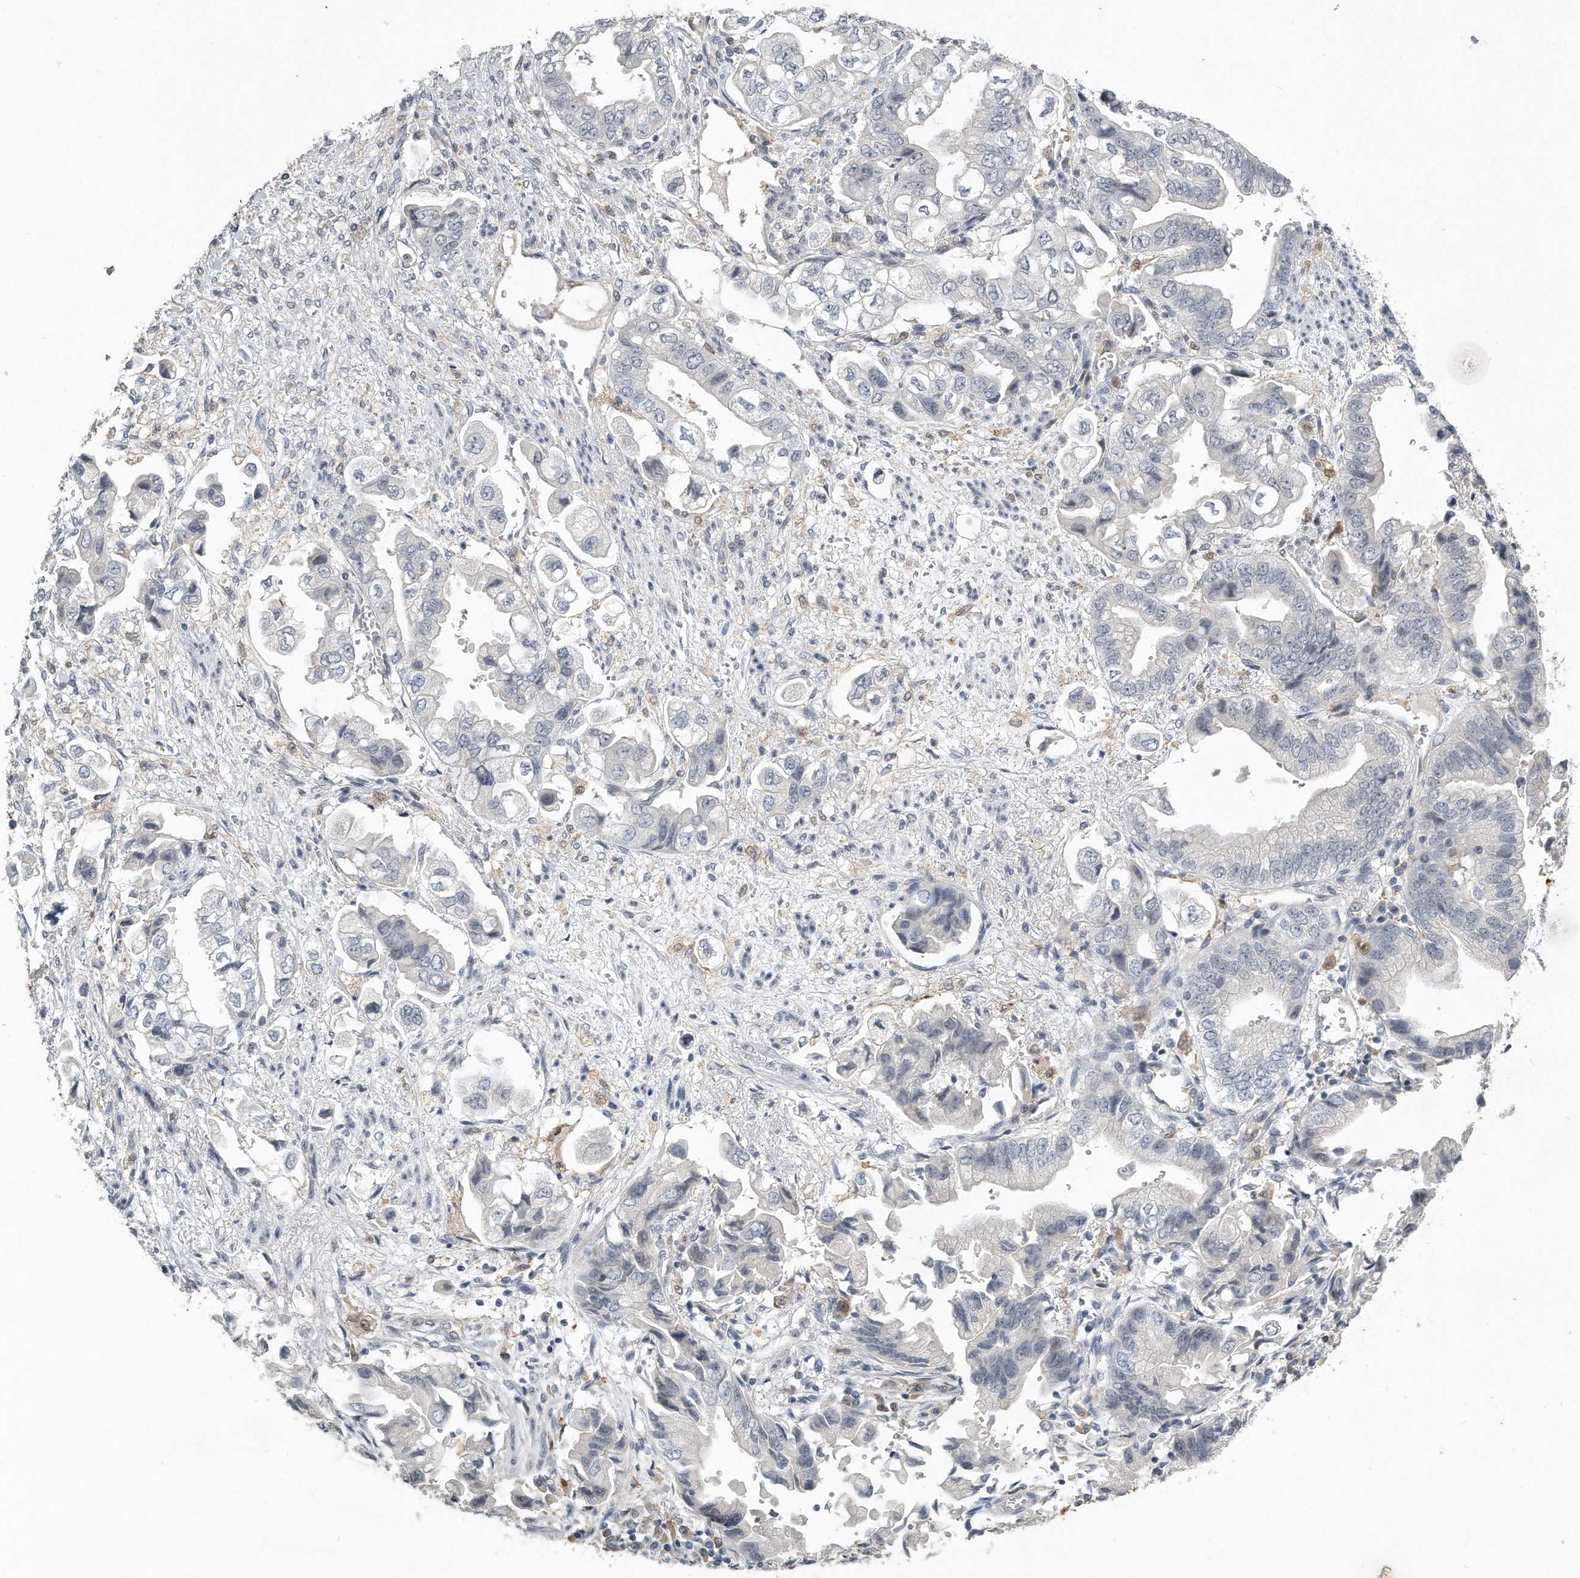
{"staining": {"intensity": "negative", "quantity": "none", "location": "none"}, "tissue": "stomach cancer", "cell_type": "Tumor cells", "image_type": "cancer", "snomed": [{"axis": "morphology", "description": "Adenocarcinoma, NOS"}, {"axis": "topography", "description": "Stomach"}], "caption": "Immunohistochemical staining of stomach cancer (adenocarcinoma) displays no significant expression in tumor cells.", "gene": "CAMK1", "patient": {"sex": "male", "age": 62}}